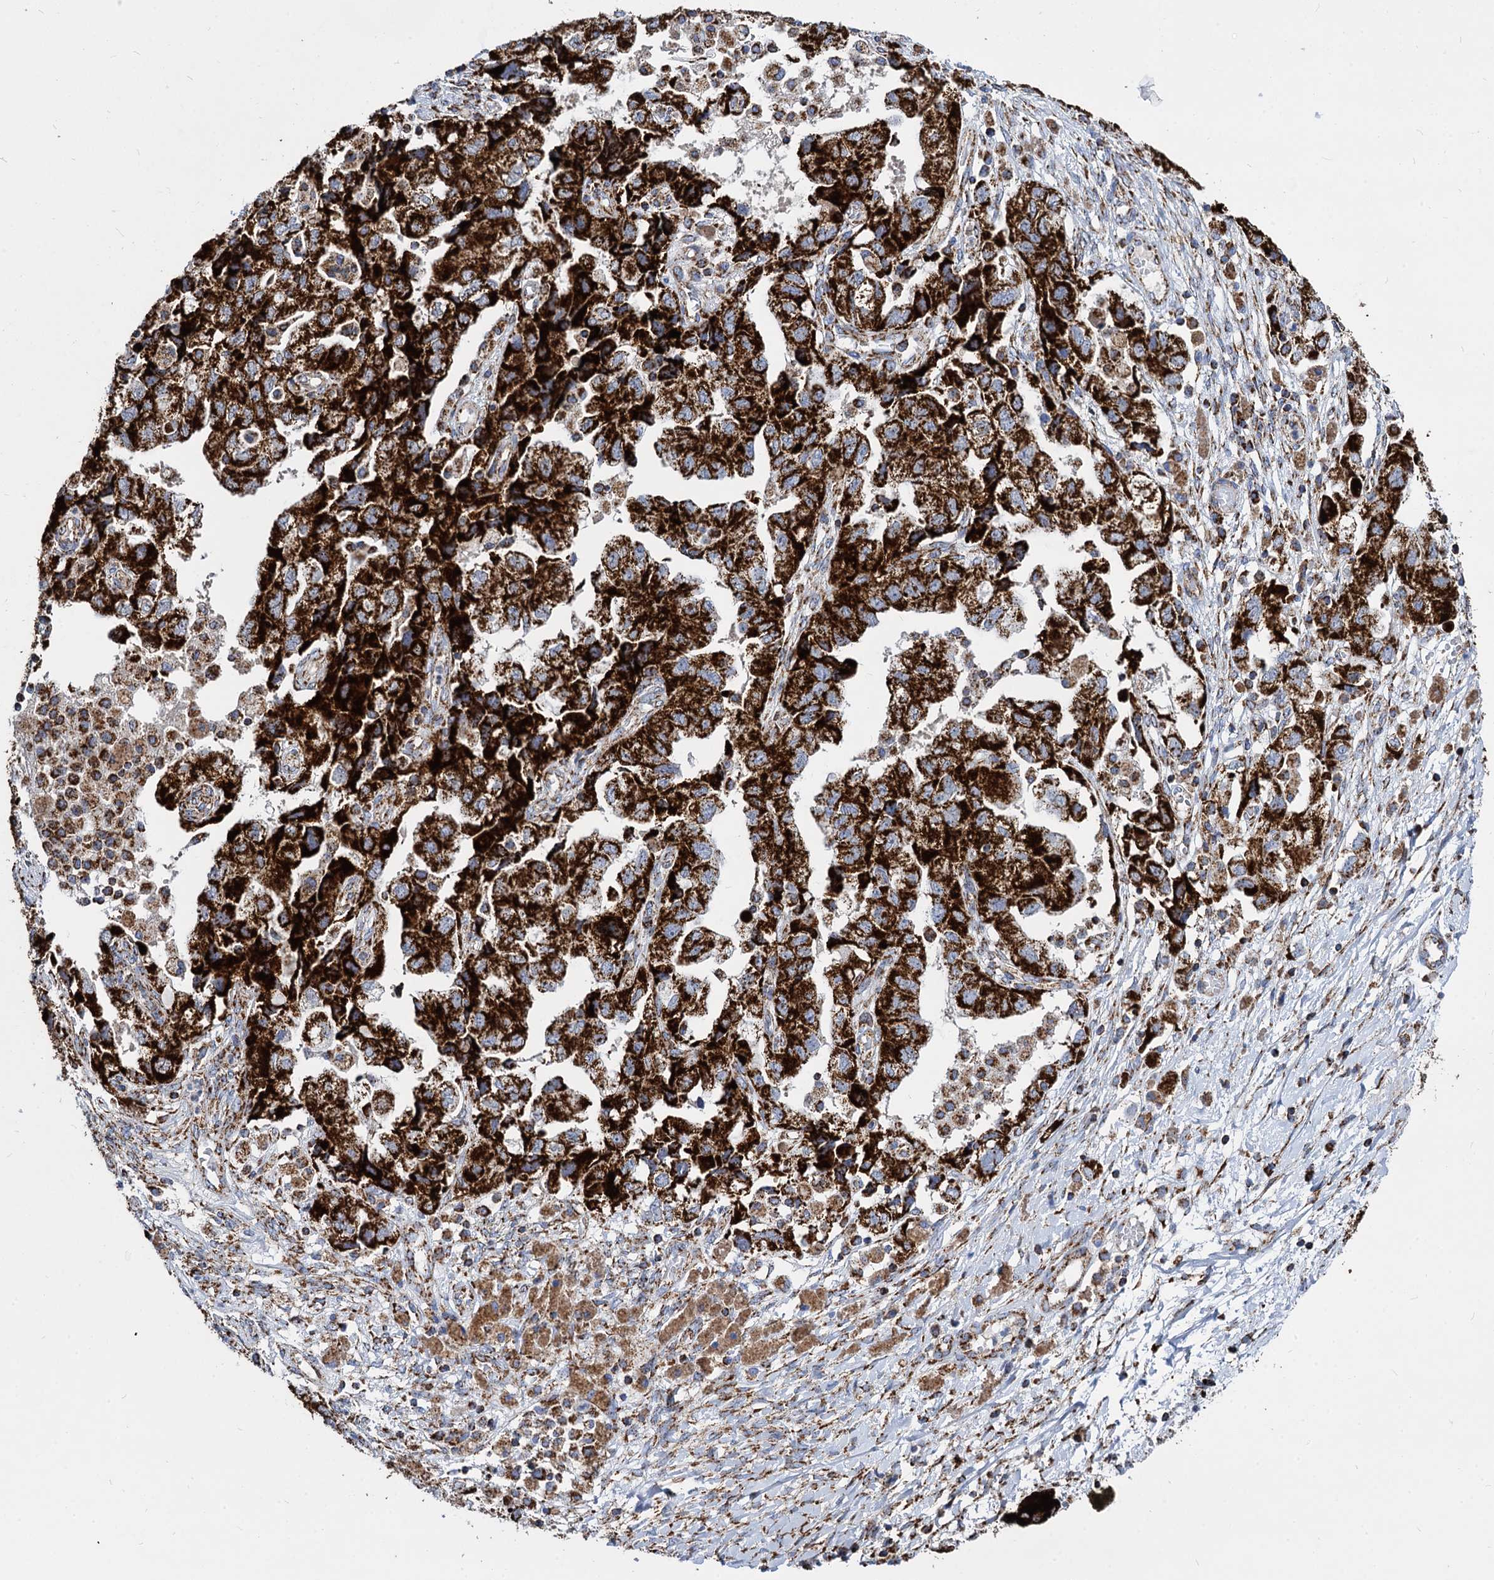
{"staining": {"intensity": "strong", "quantity": ">75%", "location": "cytoplasmic/membranous"}, "tissue": "ovarian cancer", "cell_type": "Tumor cells", "image_type": "cancer", "snomed": [{"axis": "morphology", "description": "Carcinoma, NOS"}, {"axis": "morphology", "description": "Cystadenocarcinoma, serous, NOS"}, {"axis": "topography", "description": "Ovary"}], "caption": "The image displays staining of ovarian cancer (serous cystadenocarcinoma), revealing strong cytoplasmic/membranous protein staining (brown color) within tumor cells.", "gene": "TIMM10", "patient": {"sex": "female", "age": 69}}